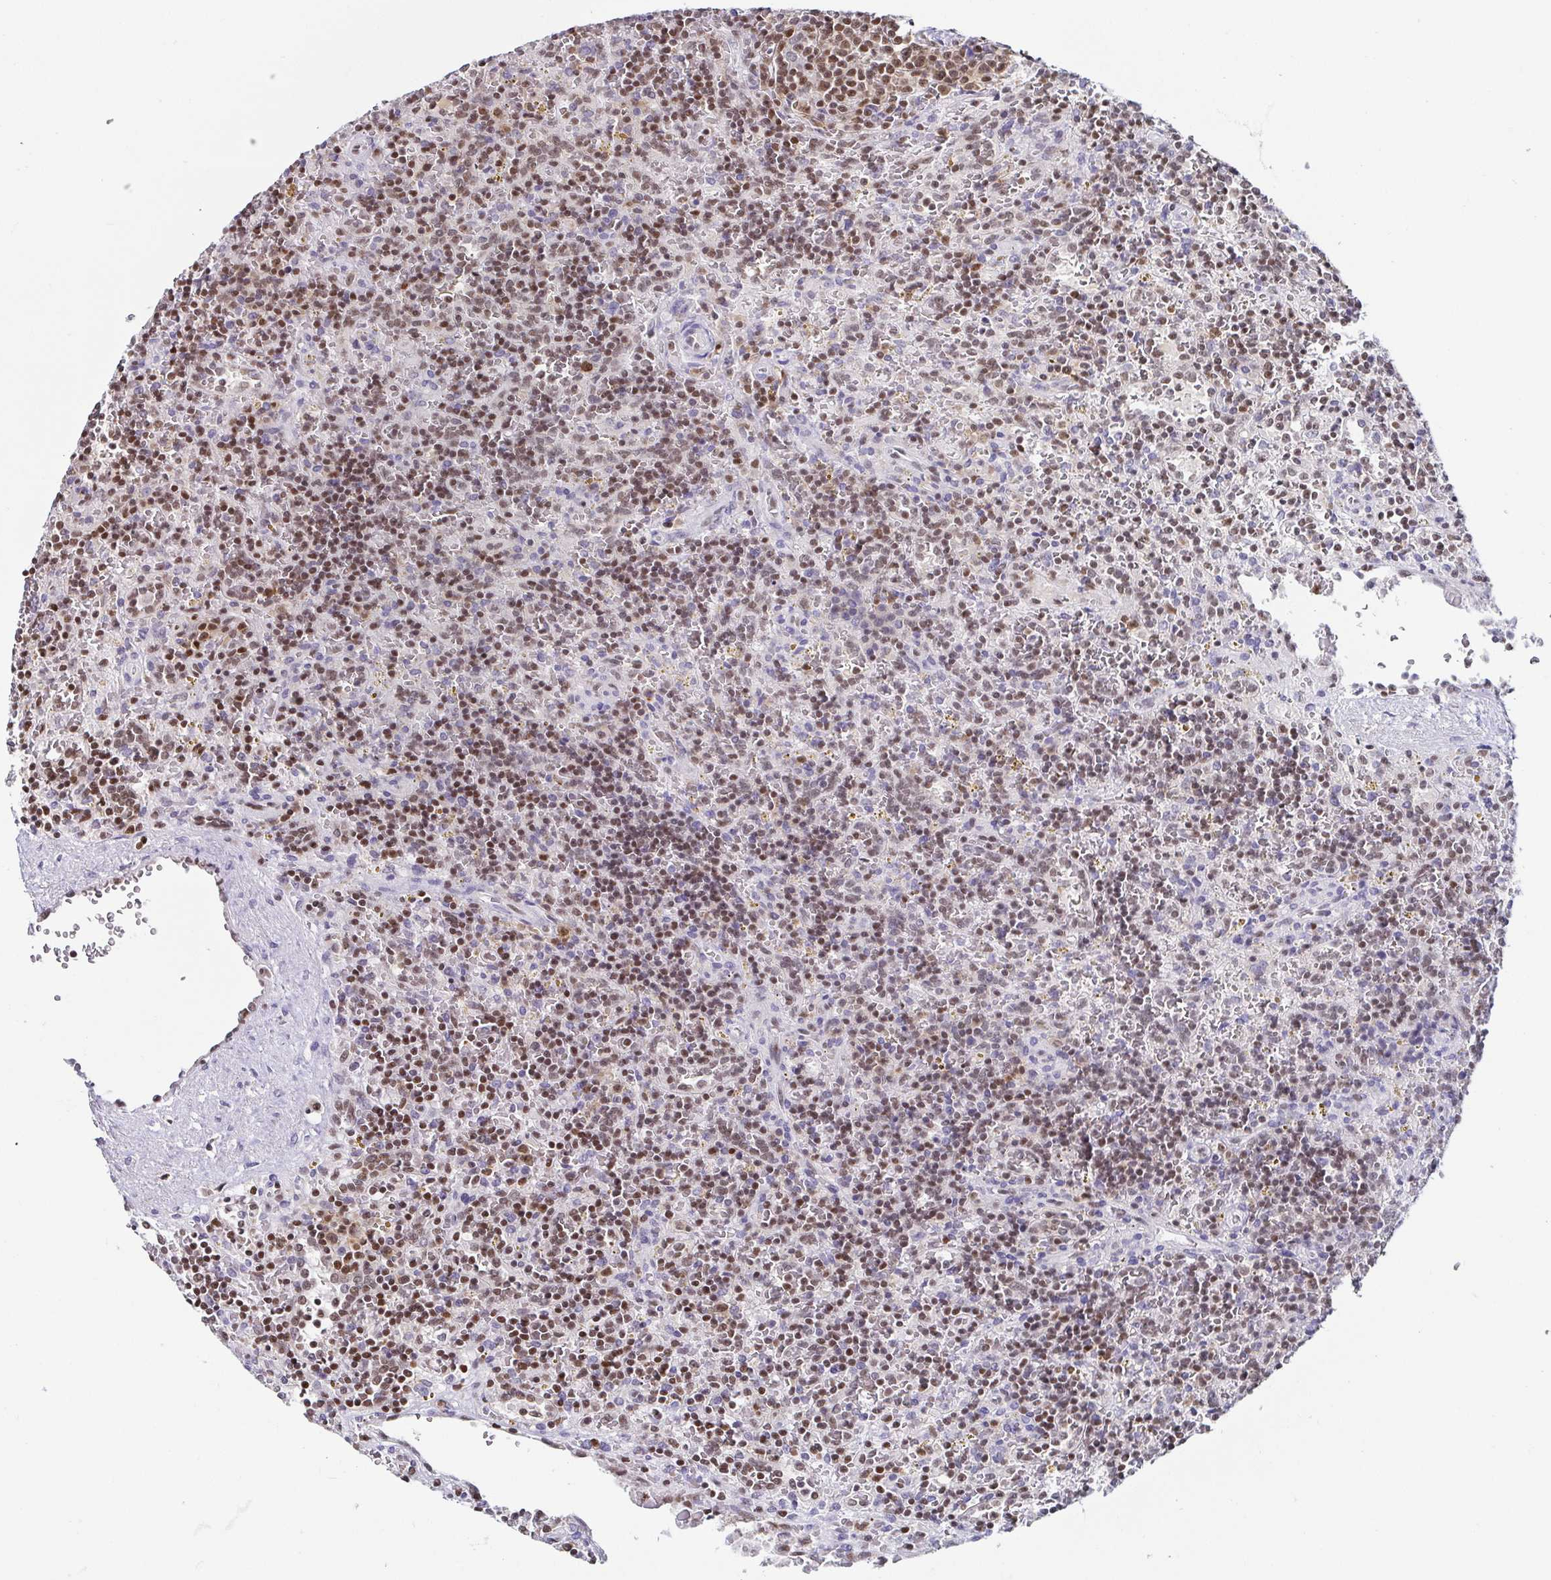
{"staining": {"intensity": "moderate", "quantity": "25%-75%", "location": "nuclear"}, "tissue": "lymphoma", "cell_type": "Tumor cells", "image_type": "cancer", "snomed": [{"axis": "morphology", "description": "Malignant lymphoma, non-Hodgkin's type, Low grade"}, {"axis": "topography", "description": "Spleen"}], "caption": "About 25%-75% of tumor cells in human lymphoma reveal moderate nuclear protein positivity as visualized by brown immunohistochemical staining.", "gene": "EWSR1", "patient": {"sex": "male", "age": 67}}